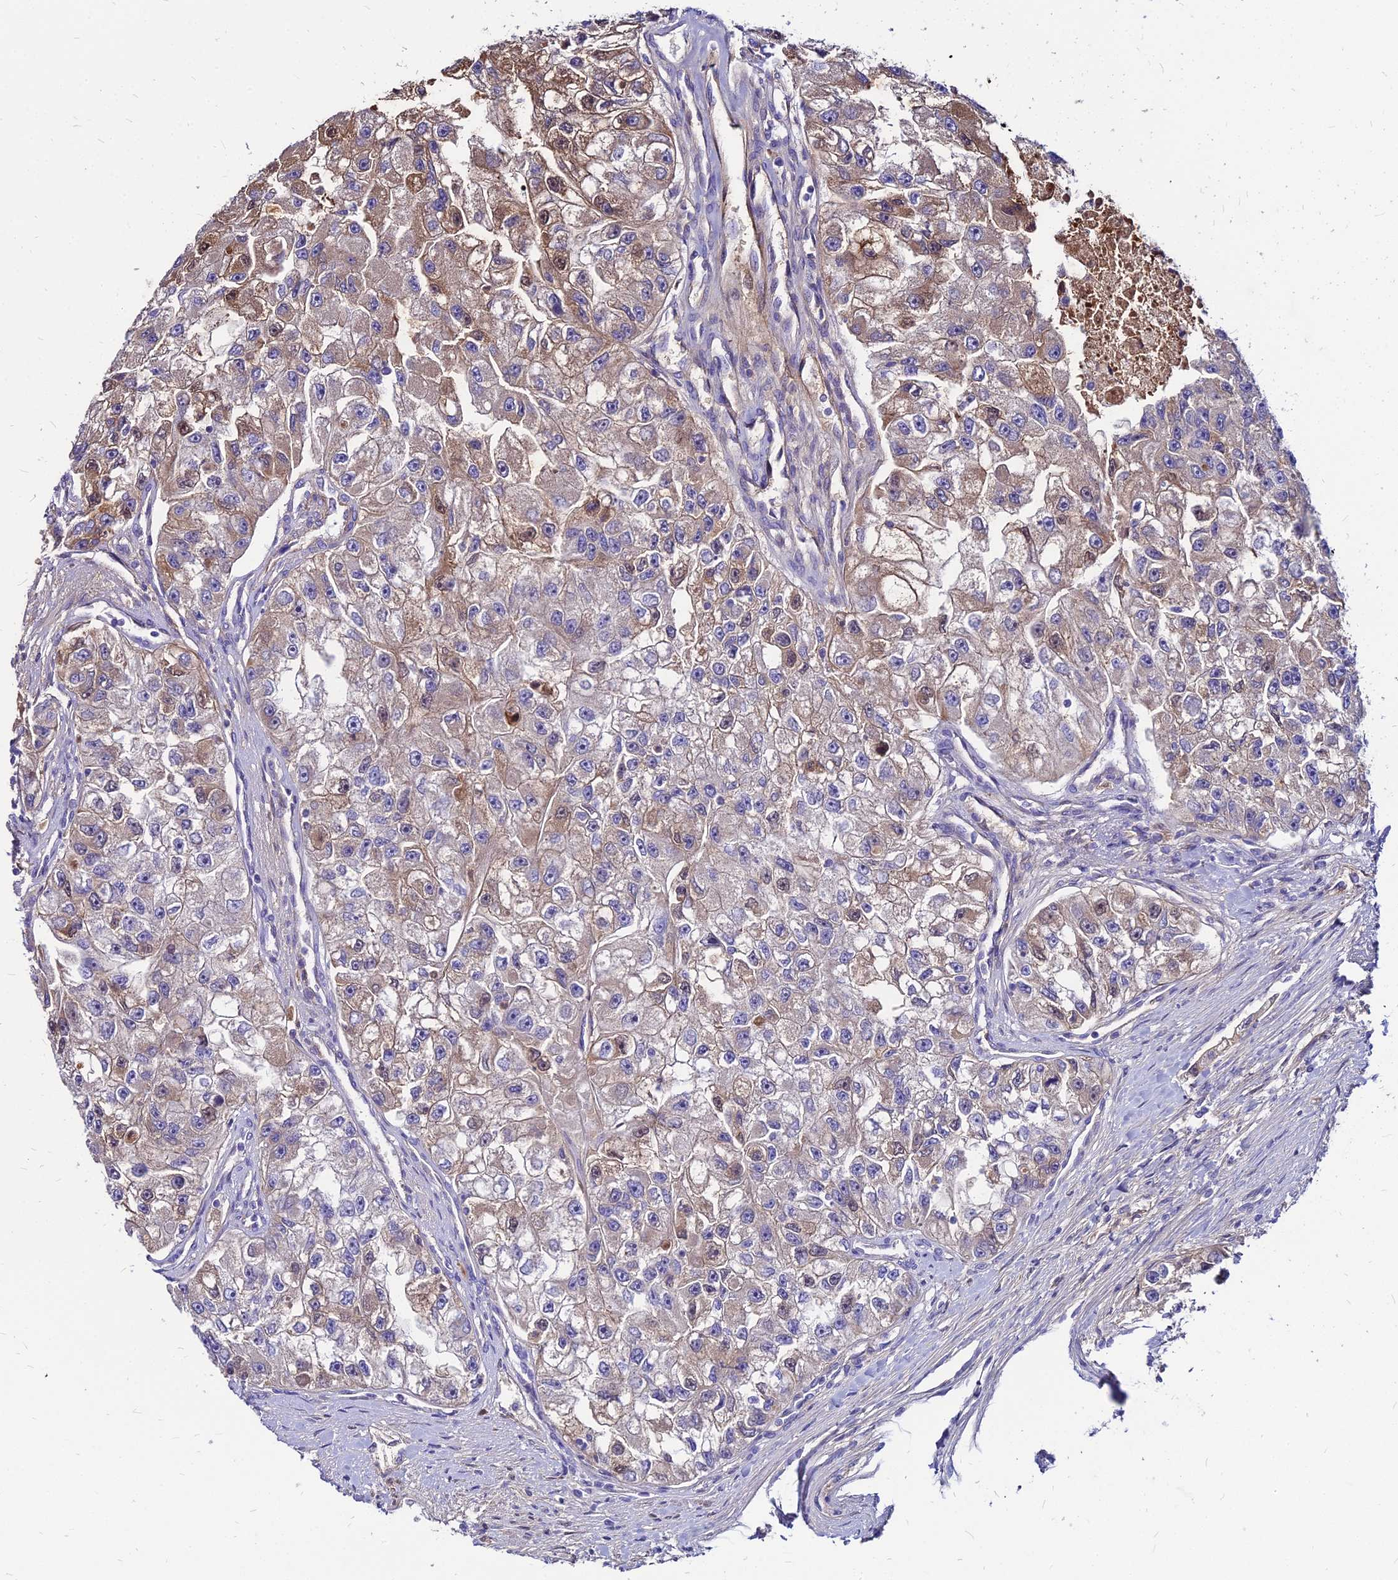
{"staining": {"intensity": "moderate", "quantity": "25%-75%", "location": "cytoplasmic/membranous,nuclear"}, "tissue": "renal cancer", "cell_type": "Tumor cells", "image_type": "cancer", "snomed": [{"axis": "morphology", "description": "Adenocarcinoma, NOS"}, {"axis": "topography", "description": "Kidney"}], "caption": "Brown immunohistochemical staining in renal cancer (adenocarcinoma) demonstrates moderate cytoplasmic/membranous and nuclear staining in approximately 25%-75% of tumor cells.", "gene": "ACSM6", "patient": {"sex": "male", "age": 63}}